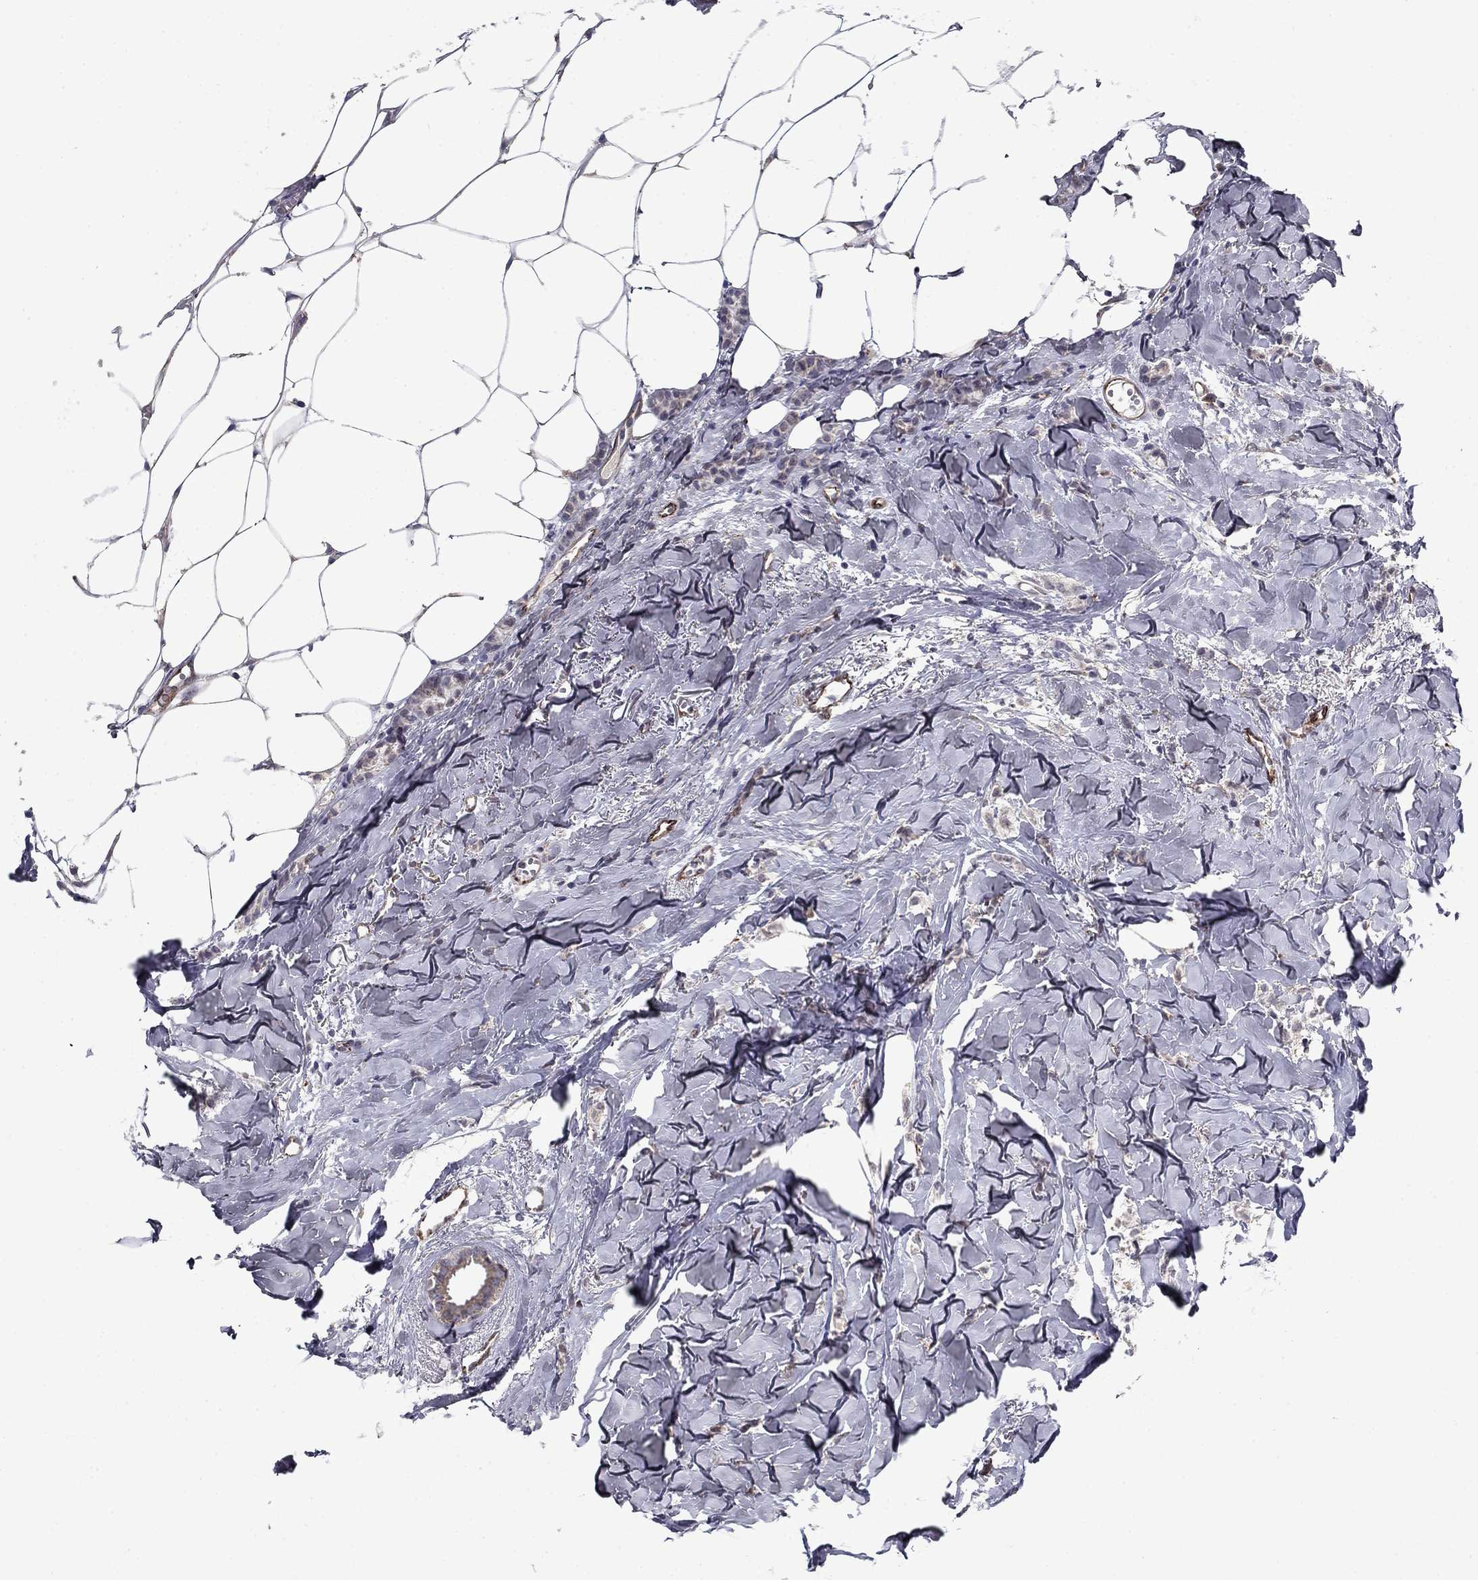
{"staining": {"intensity": "weak", "quantity": "<25%", "location": "cytoplasmic/membranous"}, "tissue": "breast cancer", "cell_type": "Tumor cells", "image_type": "cancer", "snomed": [{"axis": "morphology", "description": "Duct carcinoma"}, {"axis": "topography", "description": "Breast"}], "caption": "A high-resolution photomicrograph shows immunohistochemistry staining of breast cancer (infiltrating ductal carcinoma), which demonstrates no significant positivity in tumor cells. Brightfield microscopy of IHC stained with DAB (3,3'-diaminobenzidine) (brown) and hematoxylin (blue), captured at high magnification.", "gene": "LACTB2", "patient": {"sex": "female", "age": 85}}